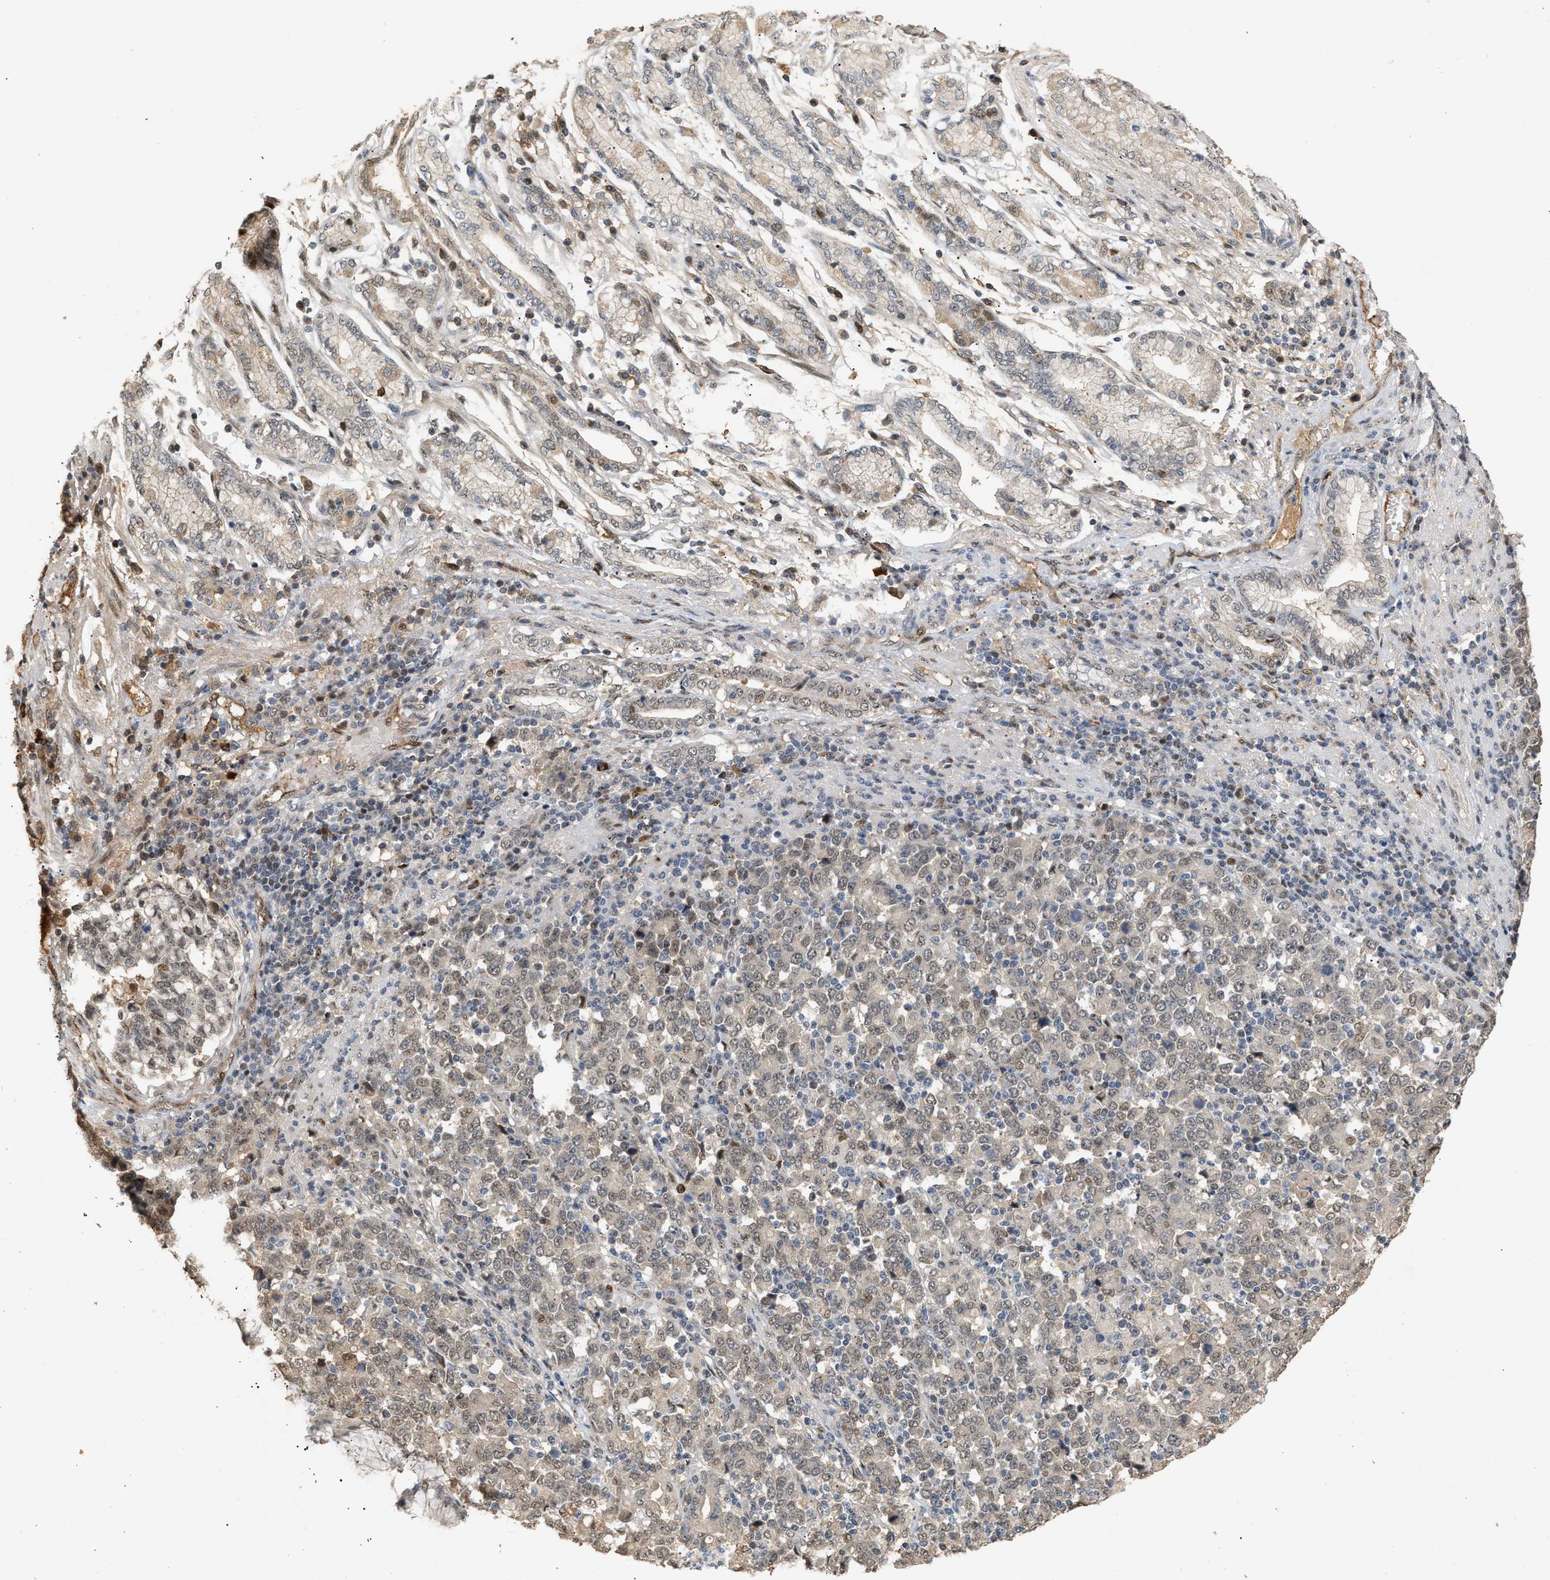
{"staining": {"intensity": "weak", "quantity": ">75%", "location": "nuclear"}, "tissue": "stomach cancer", "cell_type": "Tumor cells", "image_type": "cancer", "snomed": [{"axis": "morphology", "description": "Adenocarcinoma, NOS"}, {"axis": "topography", "description": "Stomach, upper"}], "caption": "Protein staining by IHC demonstrates weak nuclear positivity in approximately >75% of tumor cells in stomach cancer (adenocarcinoma).", "gene": "ZFAND5", "patient": {"sex": "male", "age": 69}}